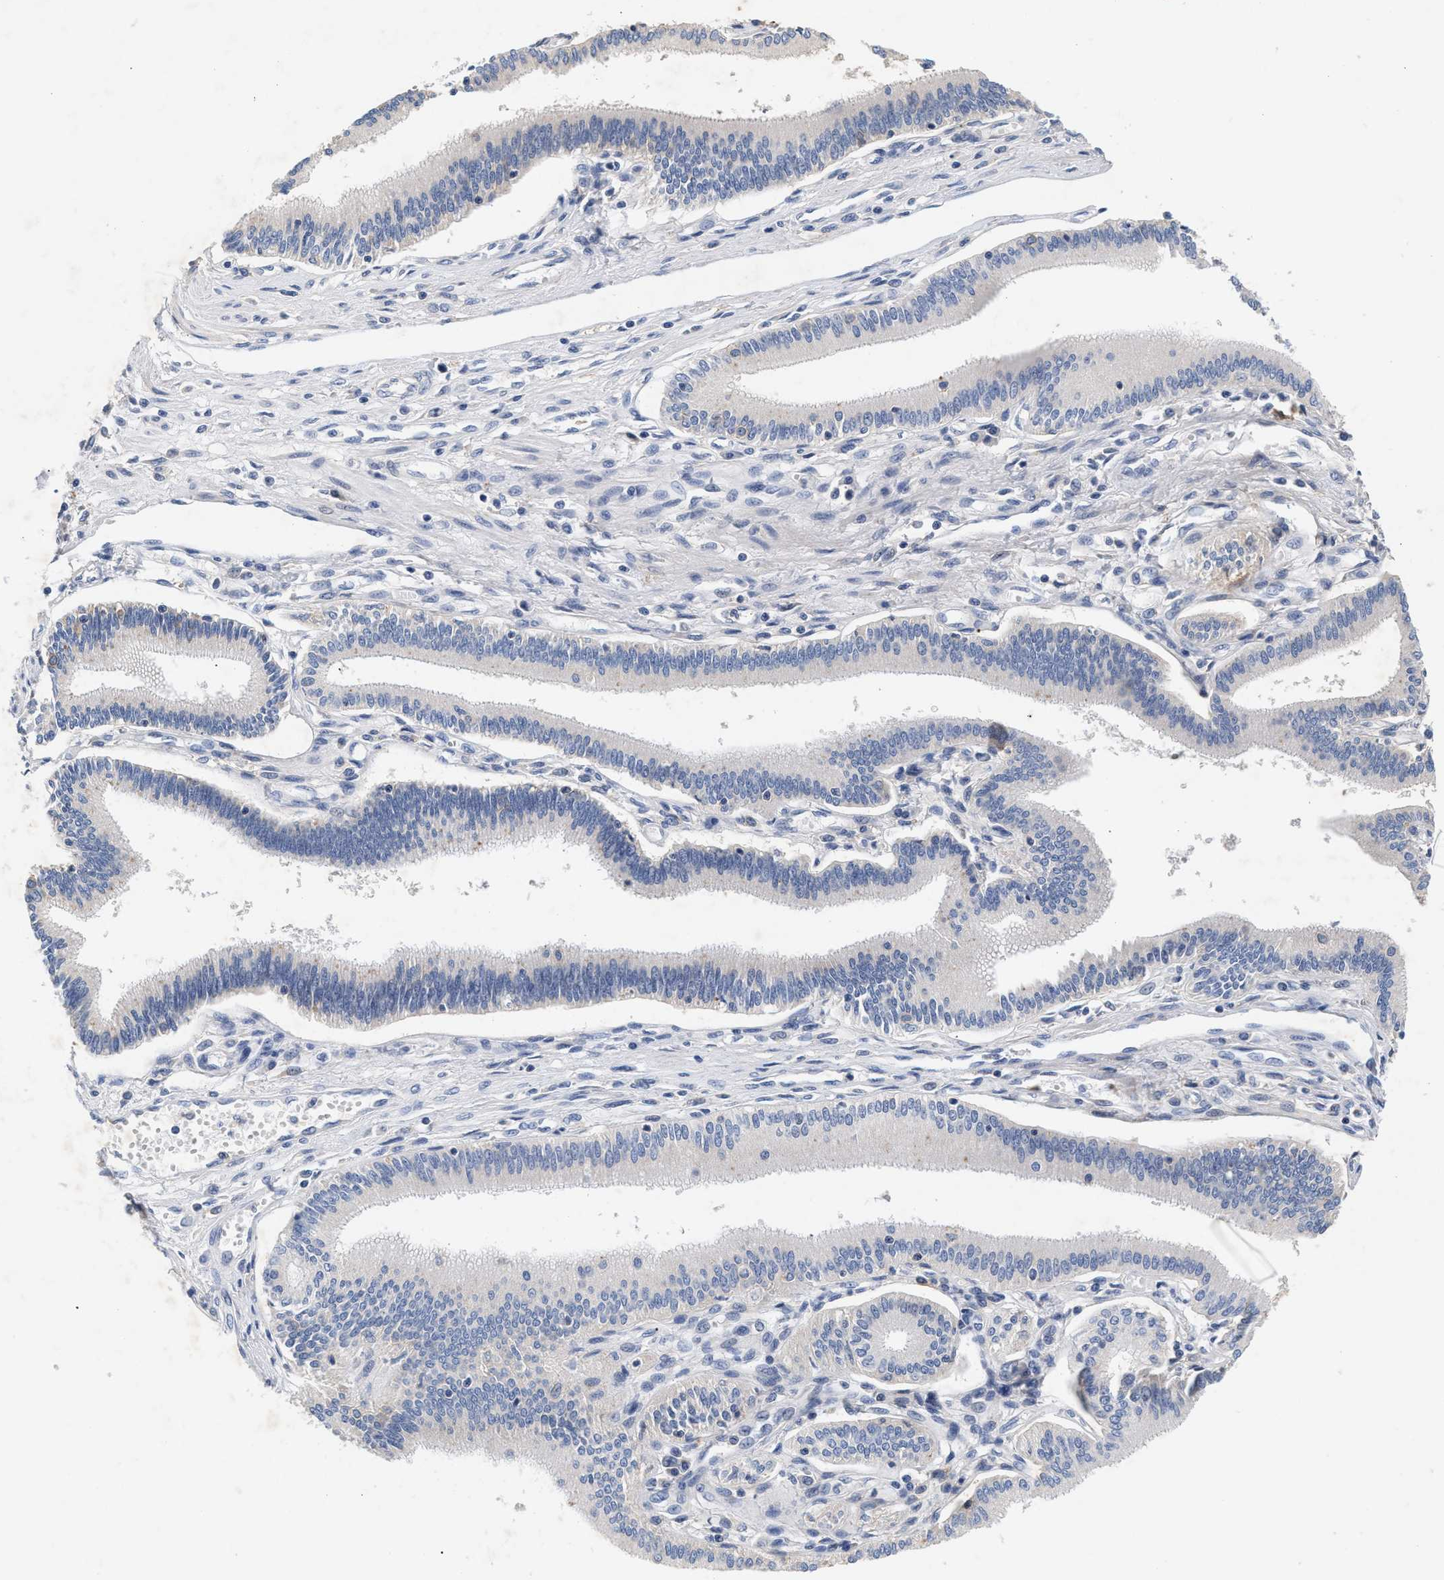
{"staining": {"intensity": "negative", "quantity": "none", "location": "none"}, "tissue": "pancreatic cancer", "cell_type": "Tumor cells", "image_type": "cancer", "snomed": [{"axis": "morphology", "description": "Adenocarcinoma, NOS"}, {"axis": "topography", "description": "Pancreas"}], "caption": "Immunohistochemistry (IHC) micrograph of neoplastic tissue: pancreatic cancer (adenocarcinoma) stained with DAB (3,3'-diaminobenzidine) displays no significant protein expression in tumor cells.", "gene": "GNAI3", "patient": {"sex": "male", "age": 56}}